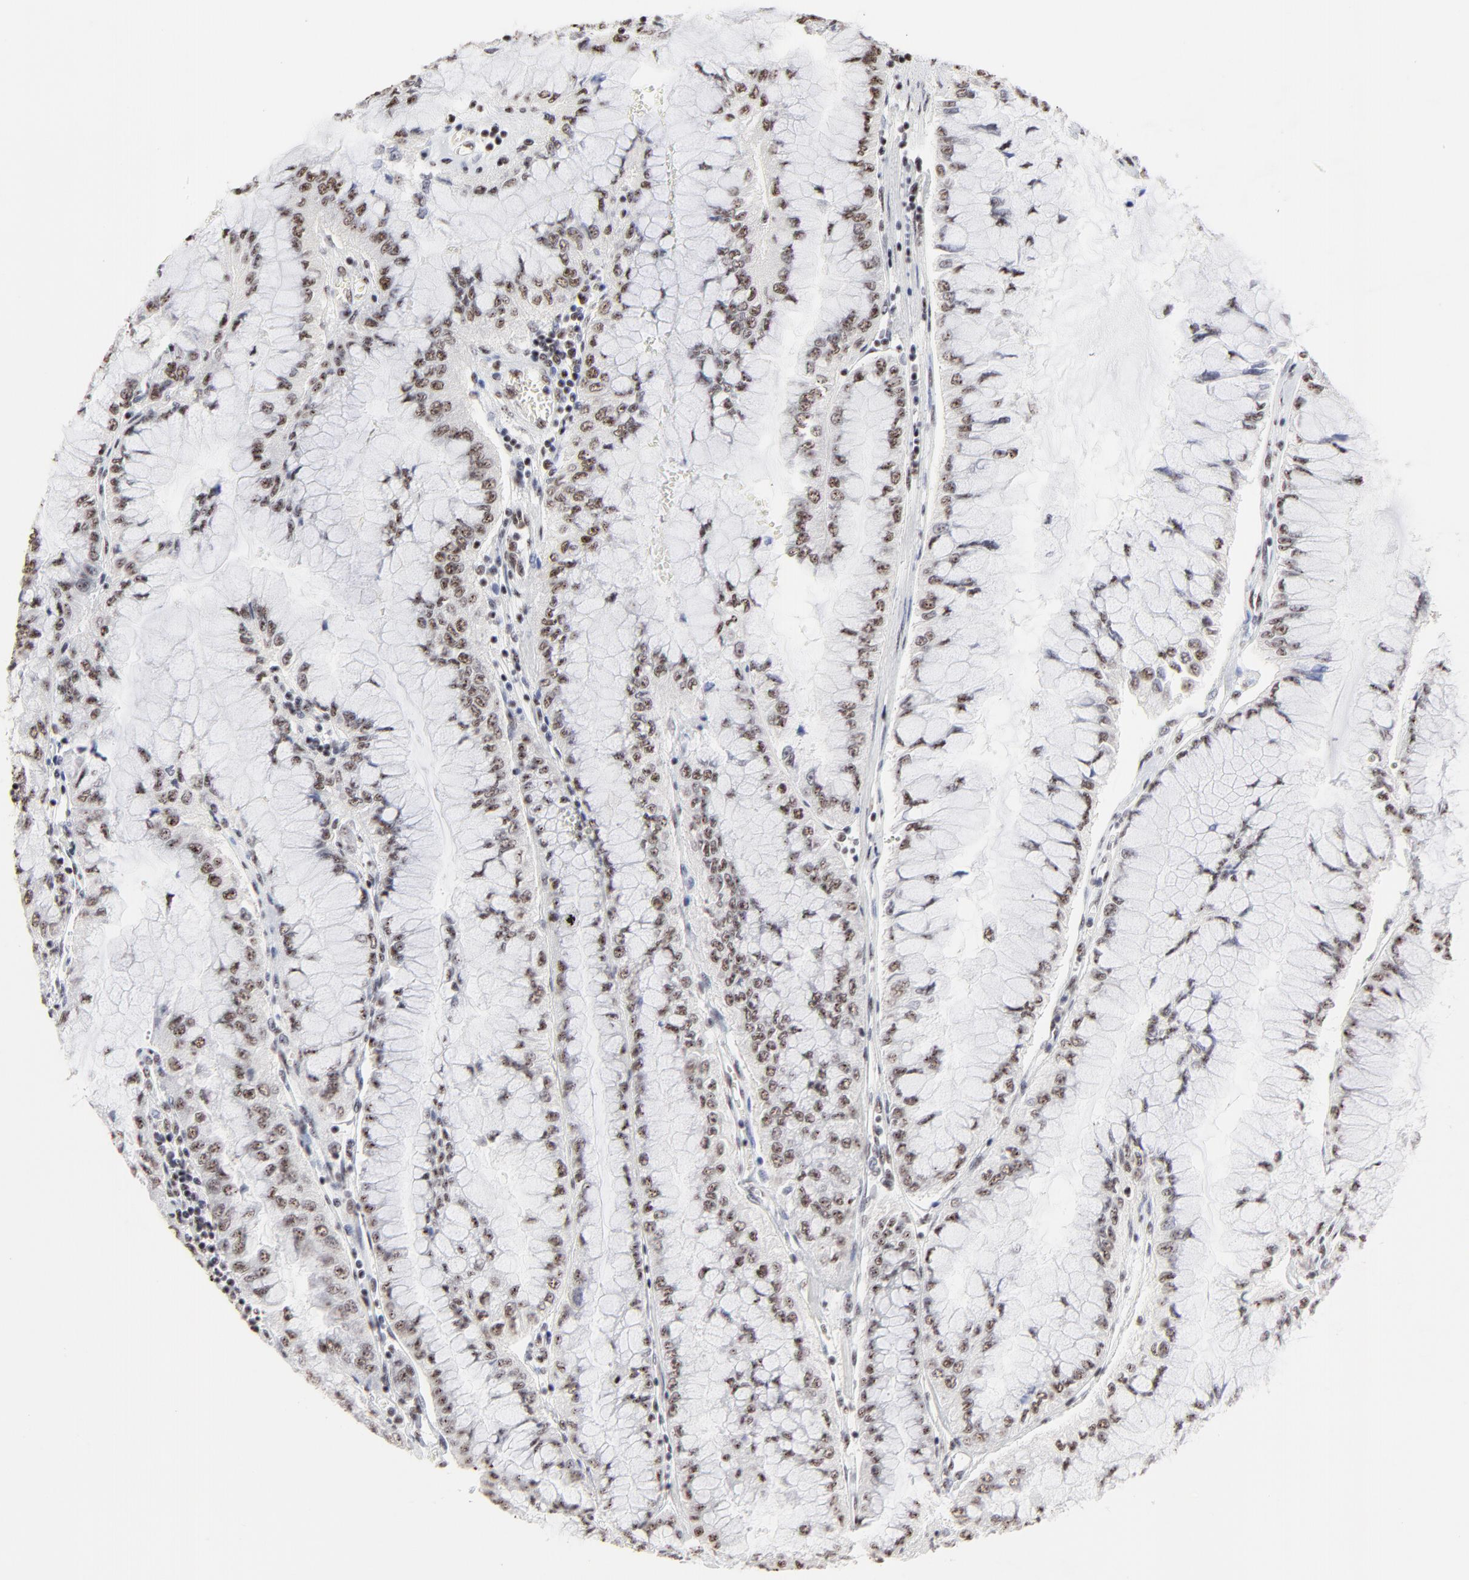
{"staining": {"intensity": "weak", "quantity": ">75%", "location": "nuclear"}, "tissue": "liver cancer", "cell_type": "Tumor cells", "image_type": "cancer", "snomed": [{"axis": "morphology", "description": "Cholangiocarcinoma"}, {"axis": "topography", "description": "Liver"}], "caption": "Immunohistochemical staining of human cholangiocarcinoma (liver) shows low levels of weak nuclear protein staining in about >75% of tumor cells.", "gene": "MBD4", "patient": {"sex": "female", "age": 79}}